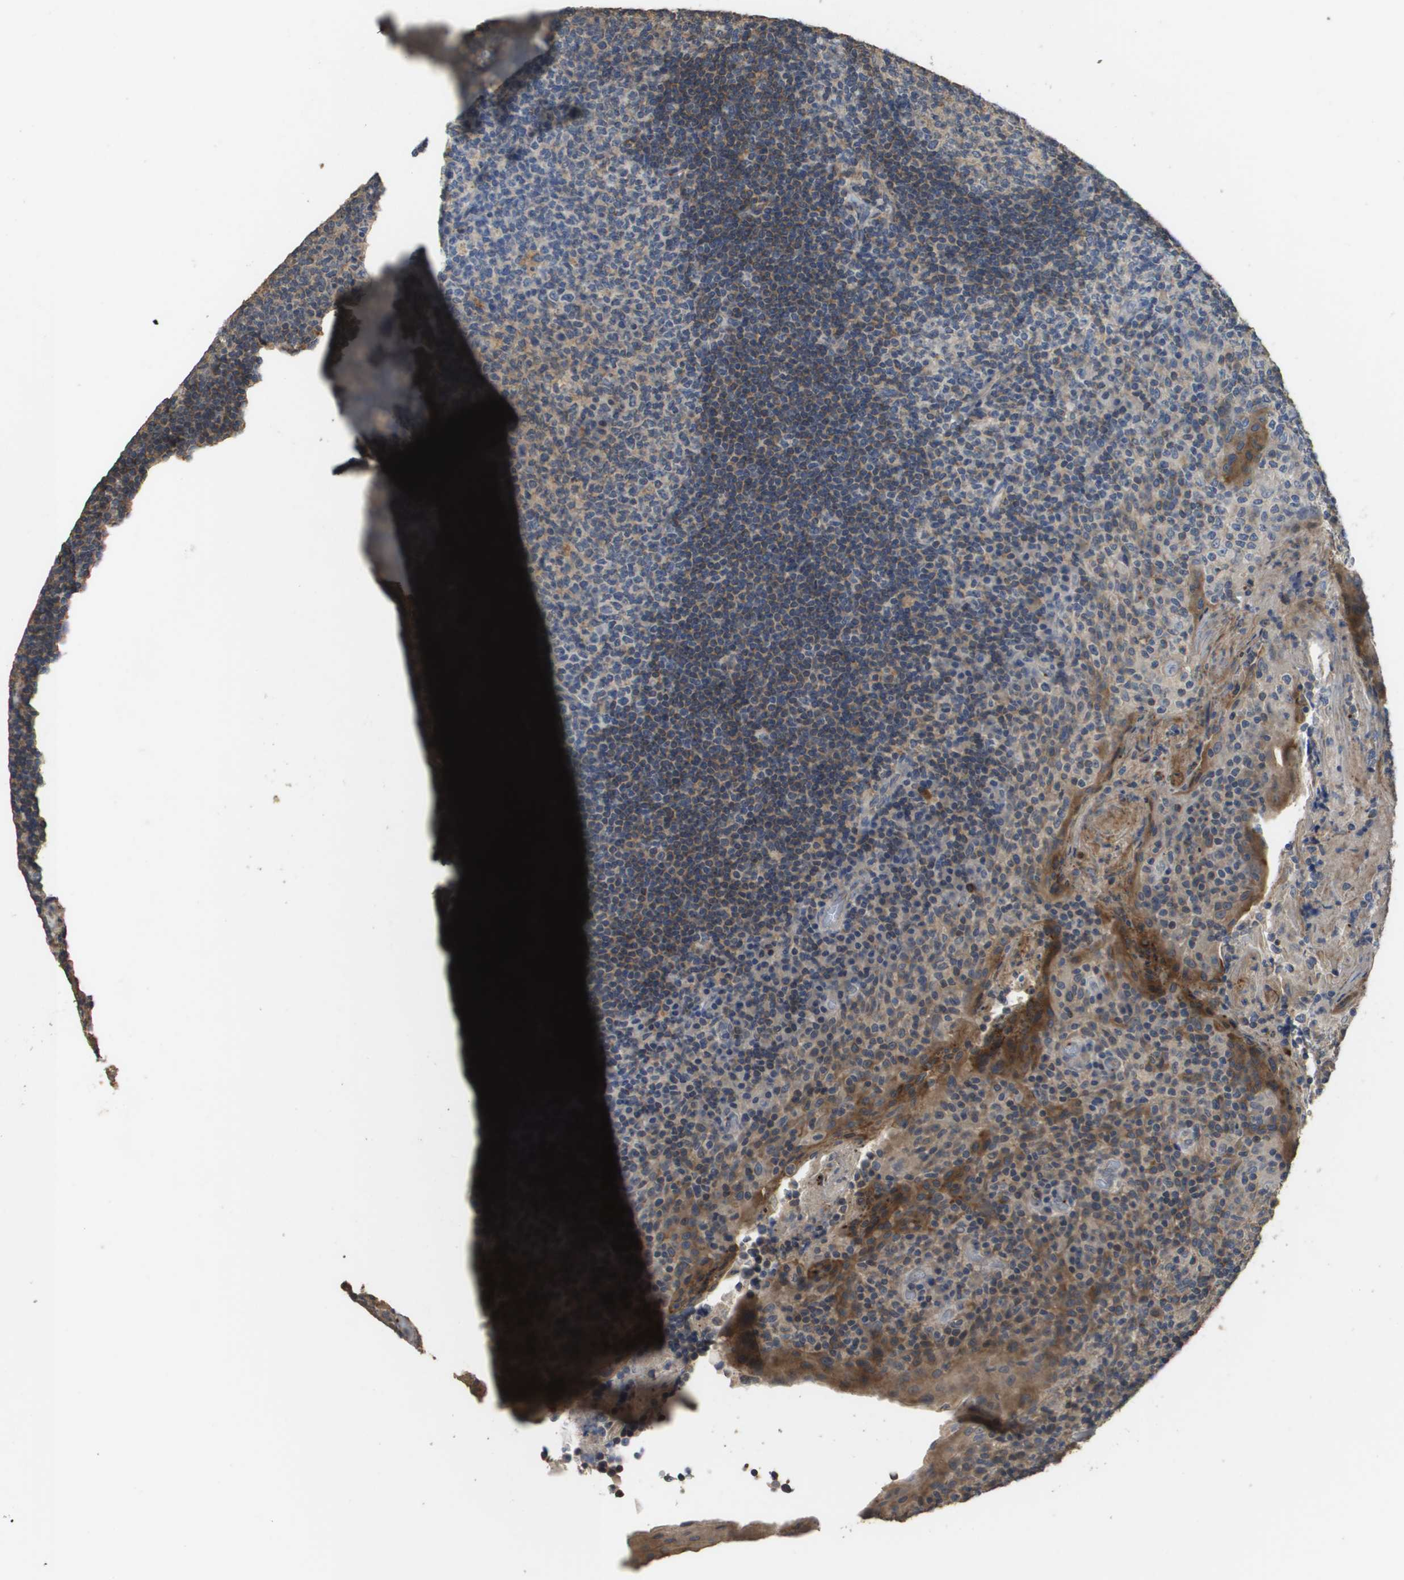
{"staining": {"intensity": "weak", "quantity": "25%-75%", "location": "cytoplasmic/membranous"}, "tissue": "tonsil", "cell_type": "Germinal center cells", "image_type": "normal", "snomed": [{"axis": "morphology", "description": "Normal tissue, NOS"}, {"axis": "topography", "description": "Tonsil"}], "caption": "Germinal center cells exhibit weak cytoplasmic/membranous positivity in approximately 25%-75% of cells in normal tonsil.", "gene": "RAB27B", "patient": {"sex": "male", "age": 17}}